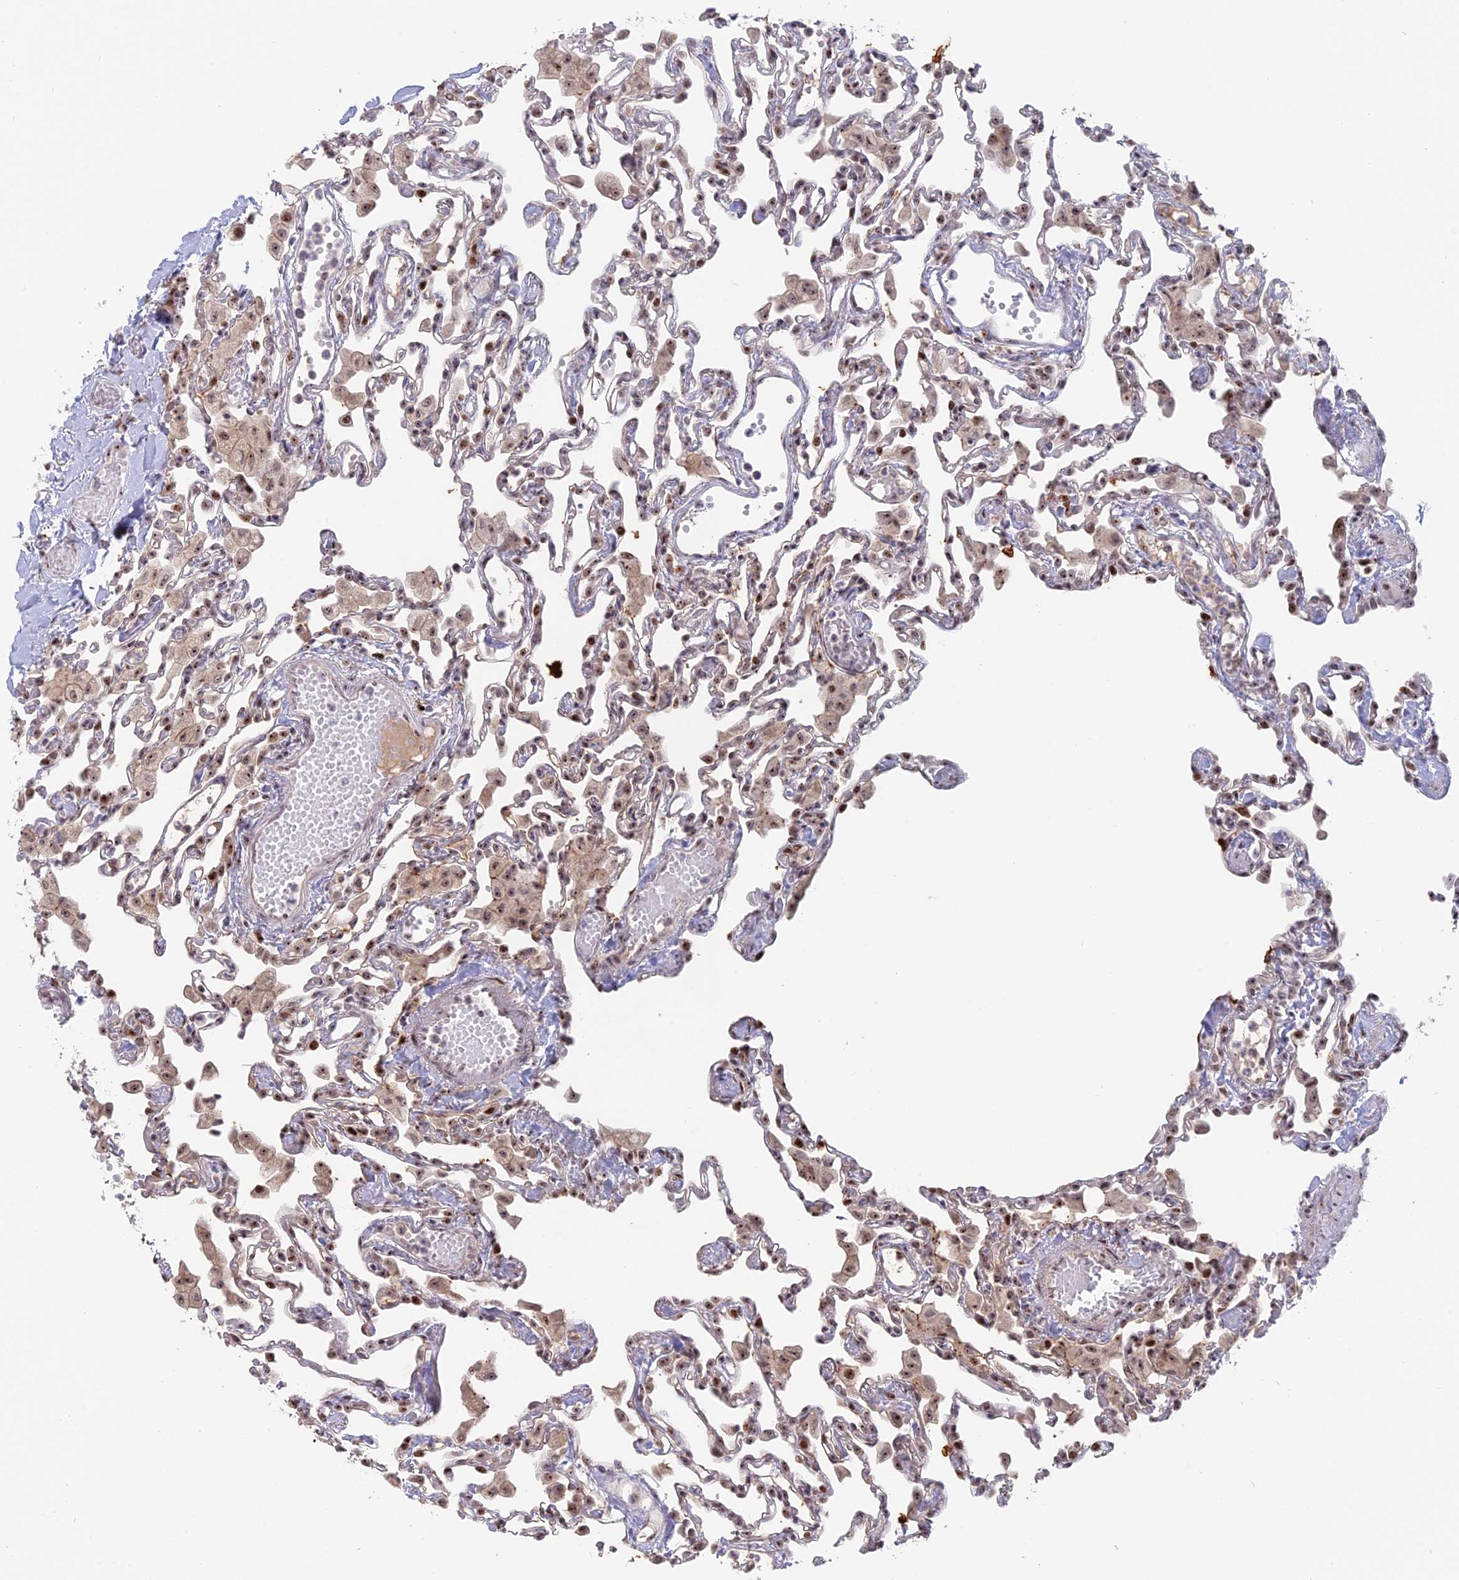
{"staining": {"intensity": "moderate", "quantity": "25%-75%", "location": "nuclear"}, "tissue": "lung", "cell_type": "Alveolar cells", "image_type": "normal", "snomed": [{"axis": "morphology", "description": "Normal tissue, NOS"}, {"axis": "topography", "description": "Bronchus"}, {"axis": "topography", "description": "Lung"}], "caption": "Protein positivity by immunohistochemistry exhibits moderate nuclear staining in about 25%-75% of alveolar cells in normal lung.", "gene": "FAM131A", "patient": {"sex": "female", "age": 49}}